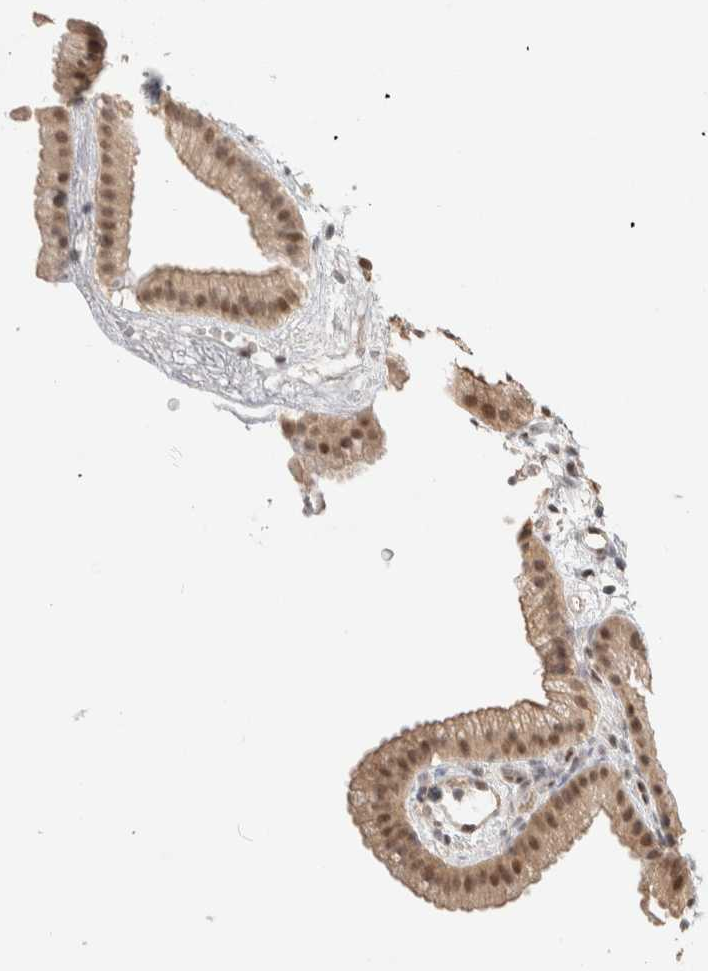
{"staining": {"intensity": "moderate", "quantity": ">75%", "location": "cytoplasmic/membranous,nuclear"}, "tissue": "gallbladder", "cell_type": "Glandular cells", "image_type": "normal", "snomed": [{"axis": "morphology", "description": "Normal tissue, NOS"}, {"axis": "topography", "description": "Gallbladder"}], "caption": "Glandular cells demonstrate medium levels of moderate cytoplasmic/membranous,nuclear staining in approximately >75% of cells in unremarkable gallbladder. (brown staining indicates protein expression, while blue staining denotes nuclei).", "gene": "PUS7", "patient": {"sex": "female", "age": 64}}